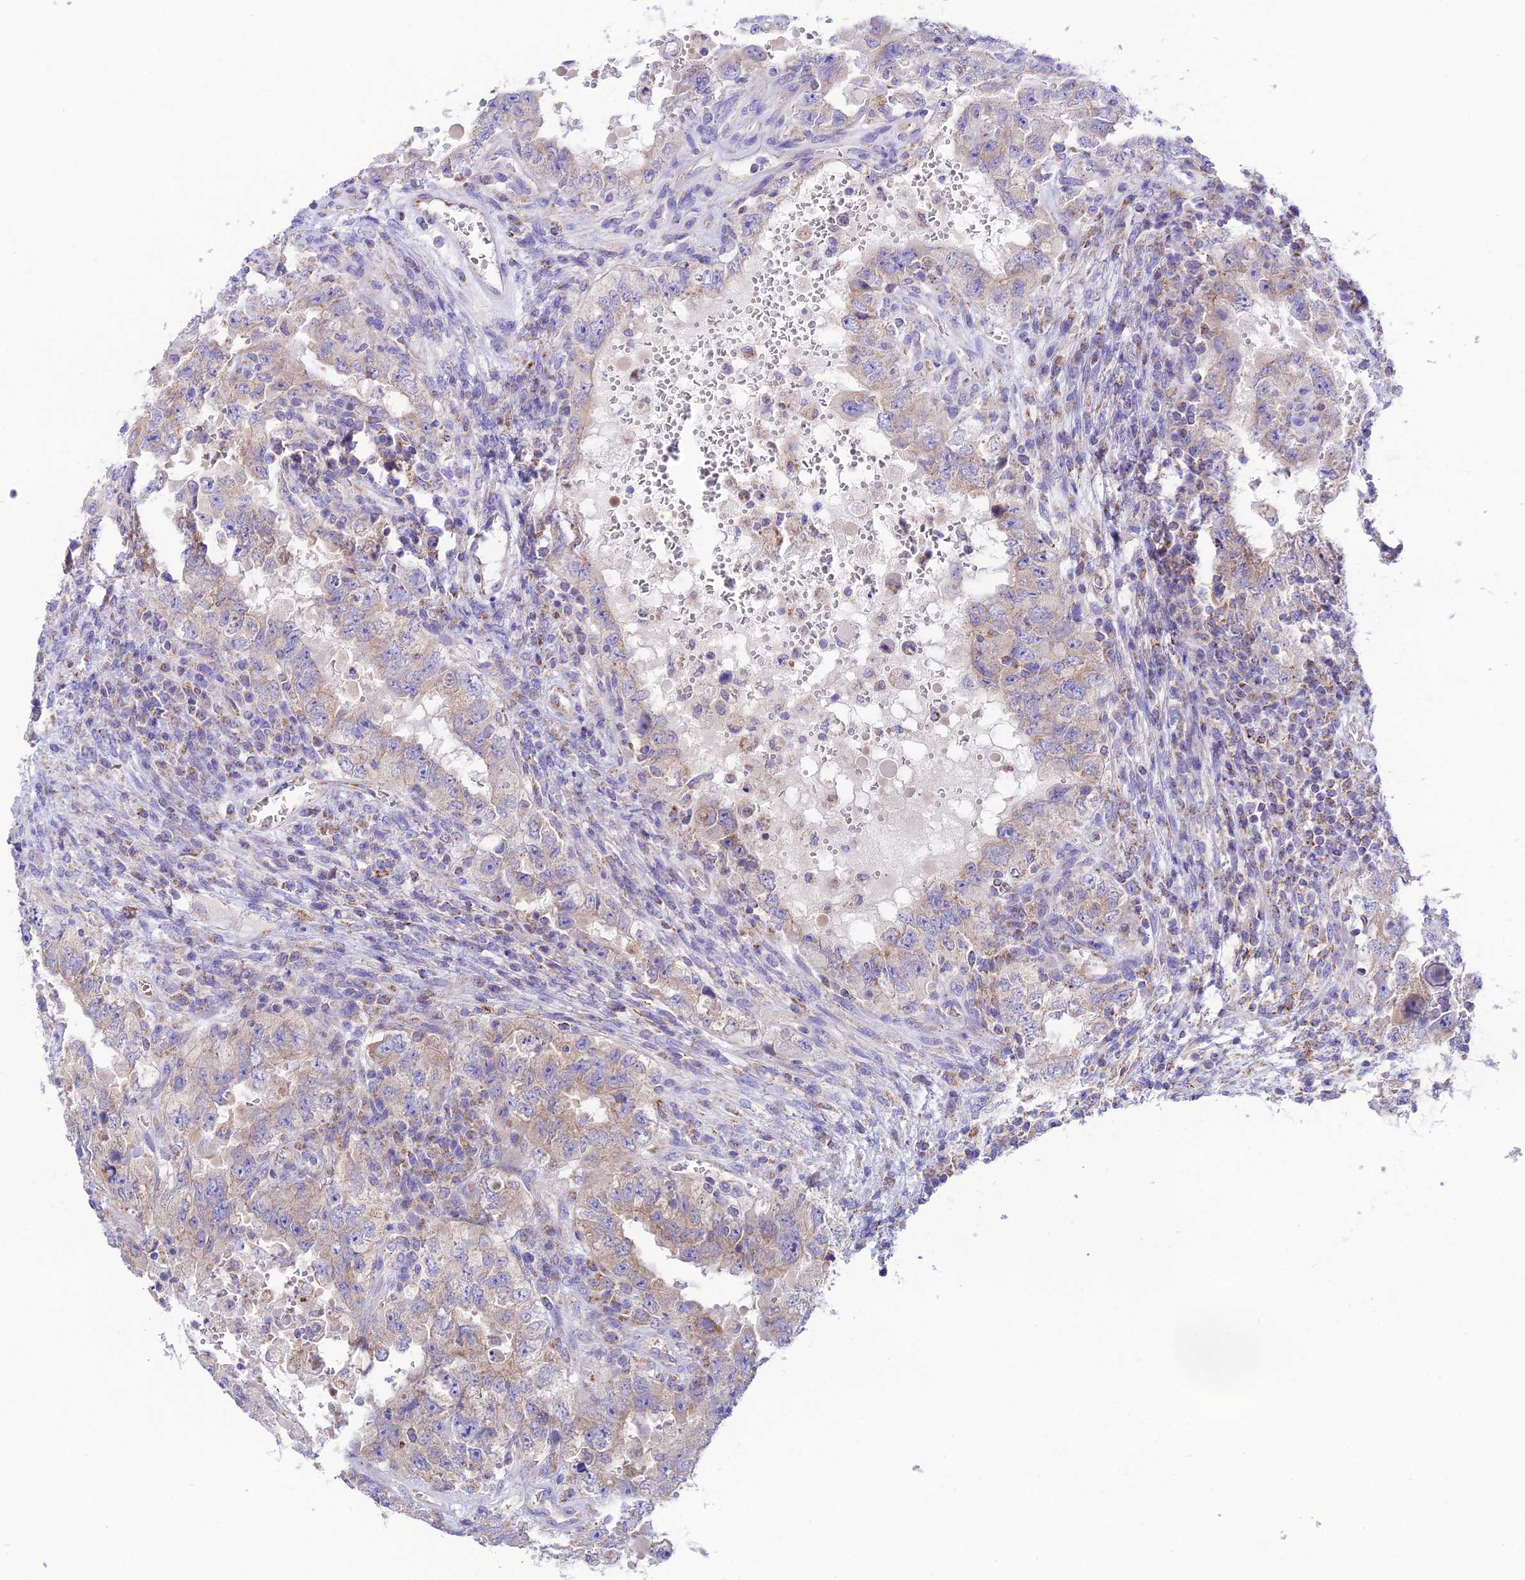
{"staining": {"intensity": "weak", "quantity": "<25%", "location": "cytoplasmic/membranous"}, "tissue": "testis cancer", "cell_type": "Tumor cells", "image_type": "cancer", "snomed": [{"axis": "morphology", "description": "Carcinoma, Embryonal, NOS"}, {"axis": "topography", "description": "Testis"}], "caption": "Testis cancer (embryonal carcinoma) was stained to show a protein in brown. There is no significant expression in tumor cells.", "gene": "HSDL2", "patient": {"sex": "male", "age": 26}}